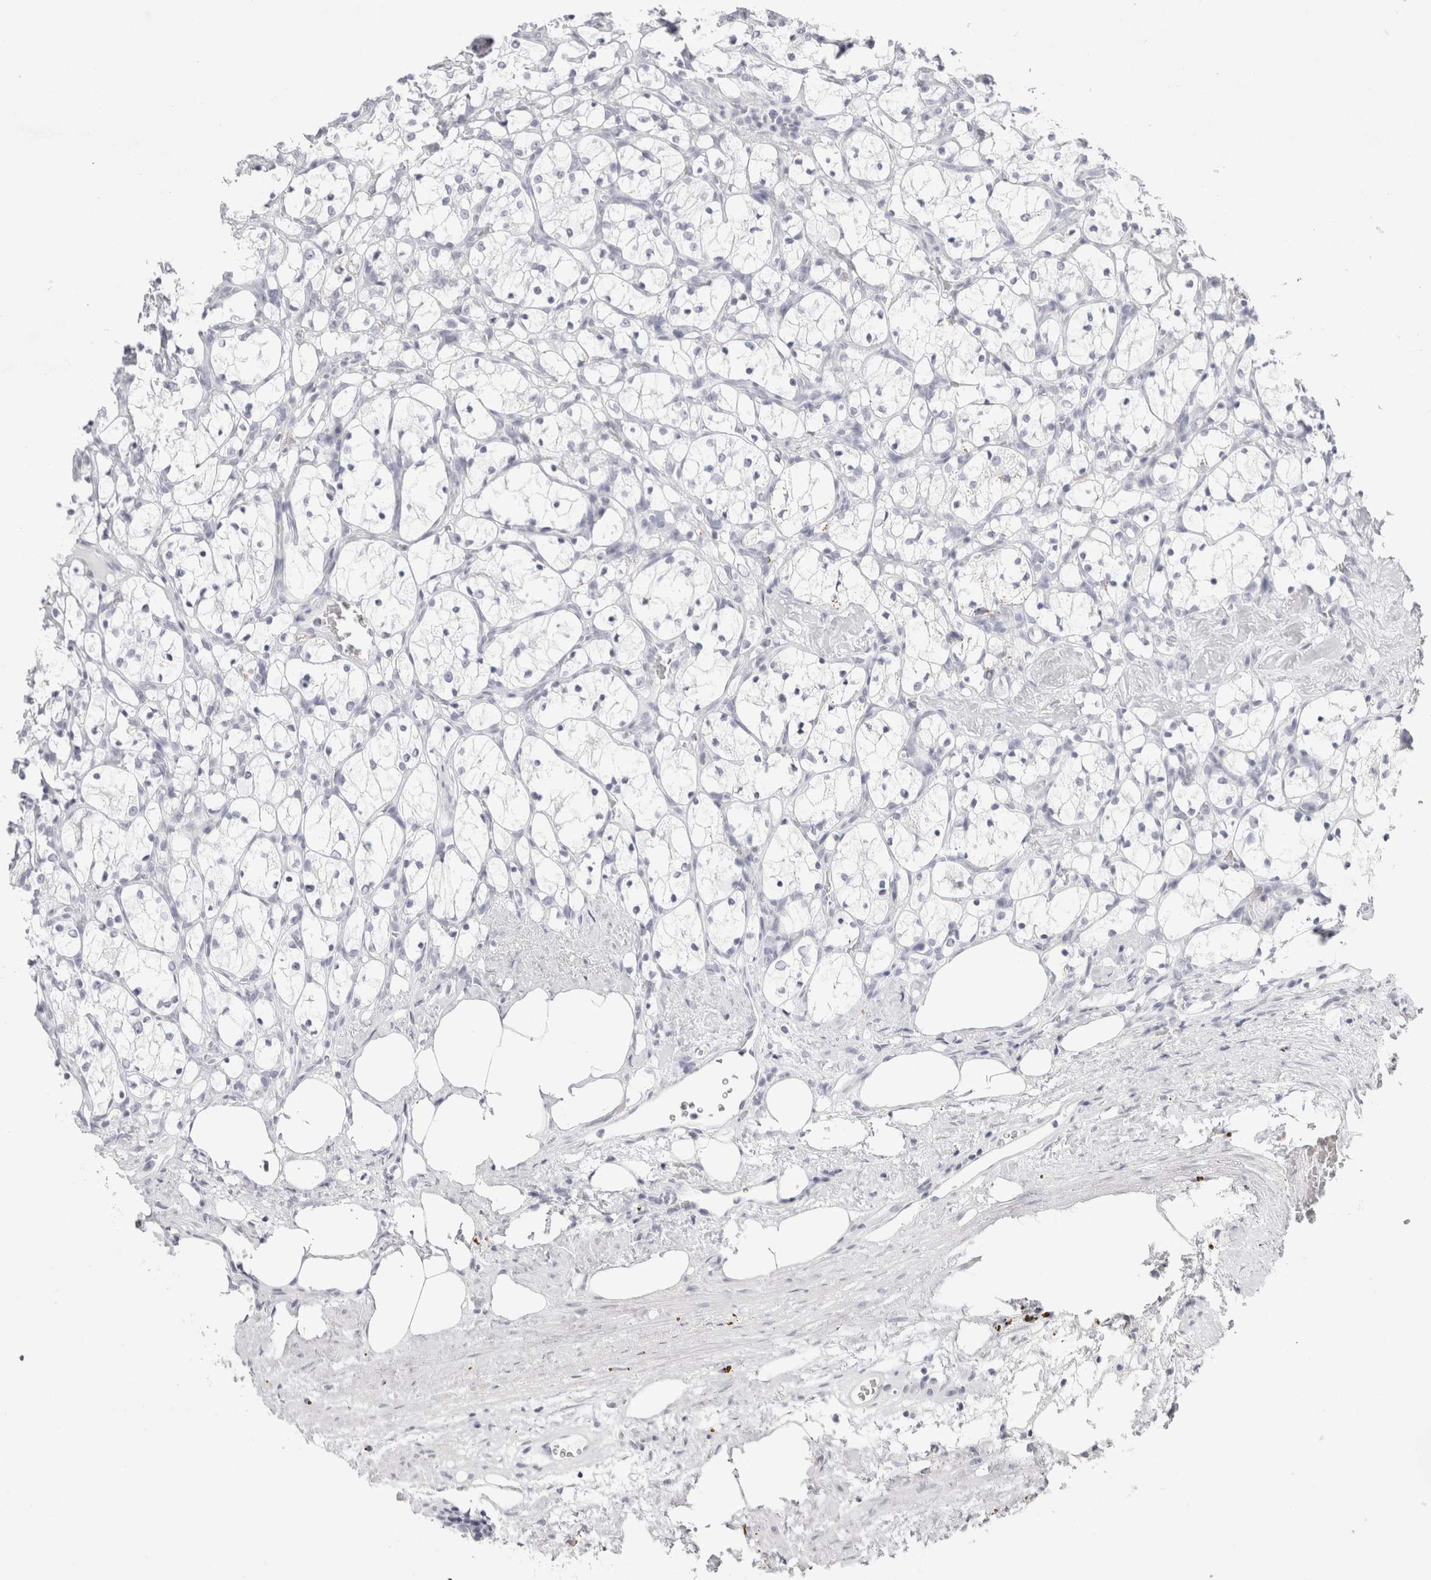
{"staining": {"intensity": "negative", "quantity": "none", "location": "none"}, "tissue": "renal cancer", "cell_type": "Tumor cells", "image_type": "cancer", "snomed": [{"axis": "morphology", "description": "Adenocarcinoma, NOS"}, {"axis": "topography", "description": "Kidney"}], "caption": "An image of renal adenocarcinoma stained for a protein reveals no brown staining in tumor cells. (DAB (3,3'-diaminobenzidine) IHC with hematoxylin counter stain).", "gene": "GARIN1A", "patient": {"sex": "female", "age": 69}}